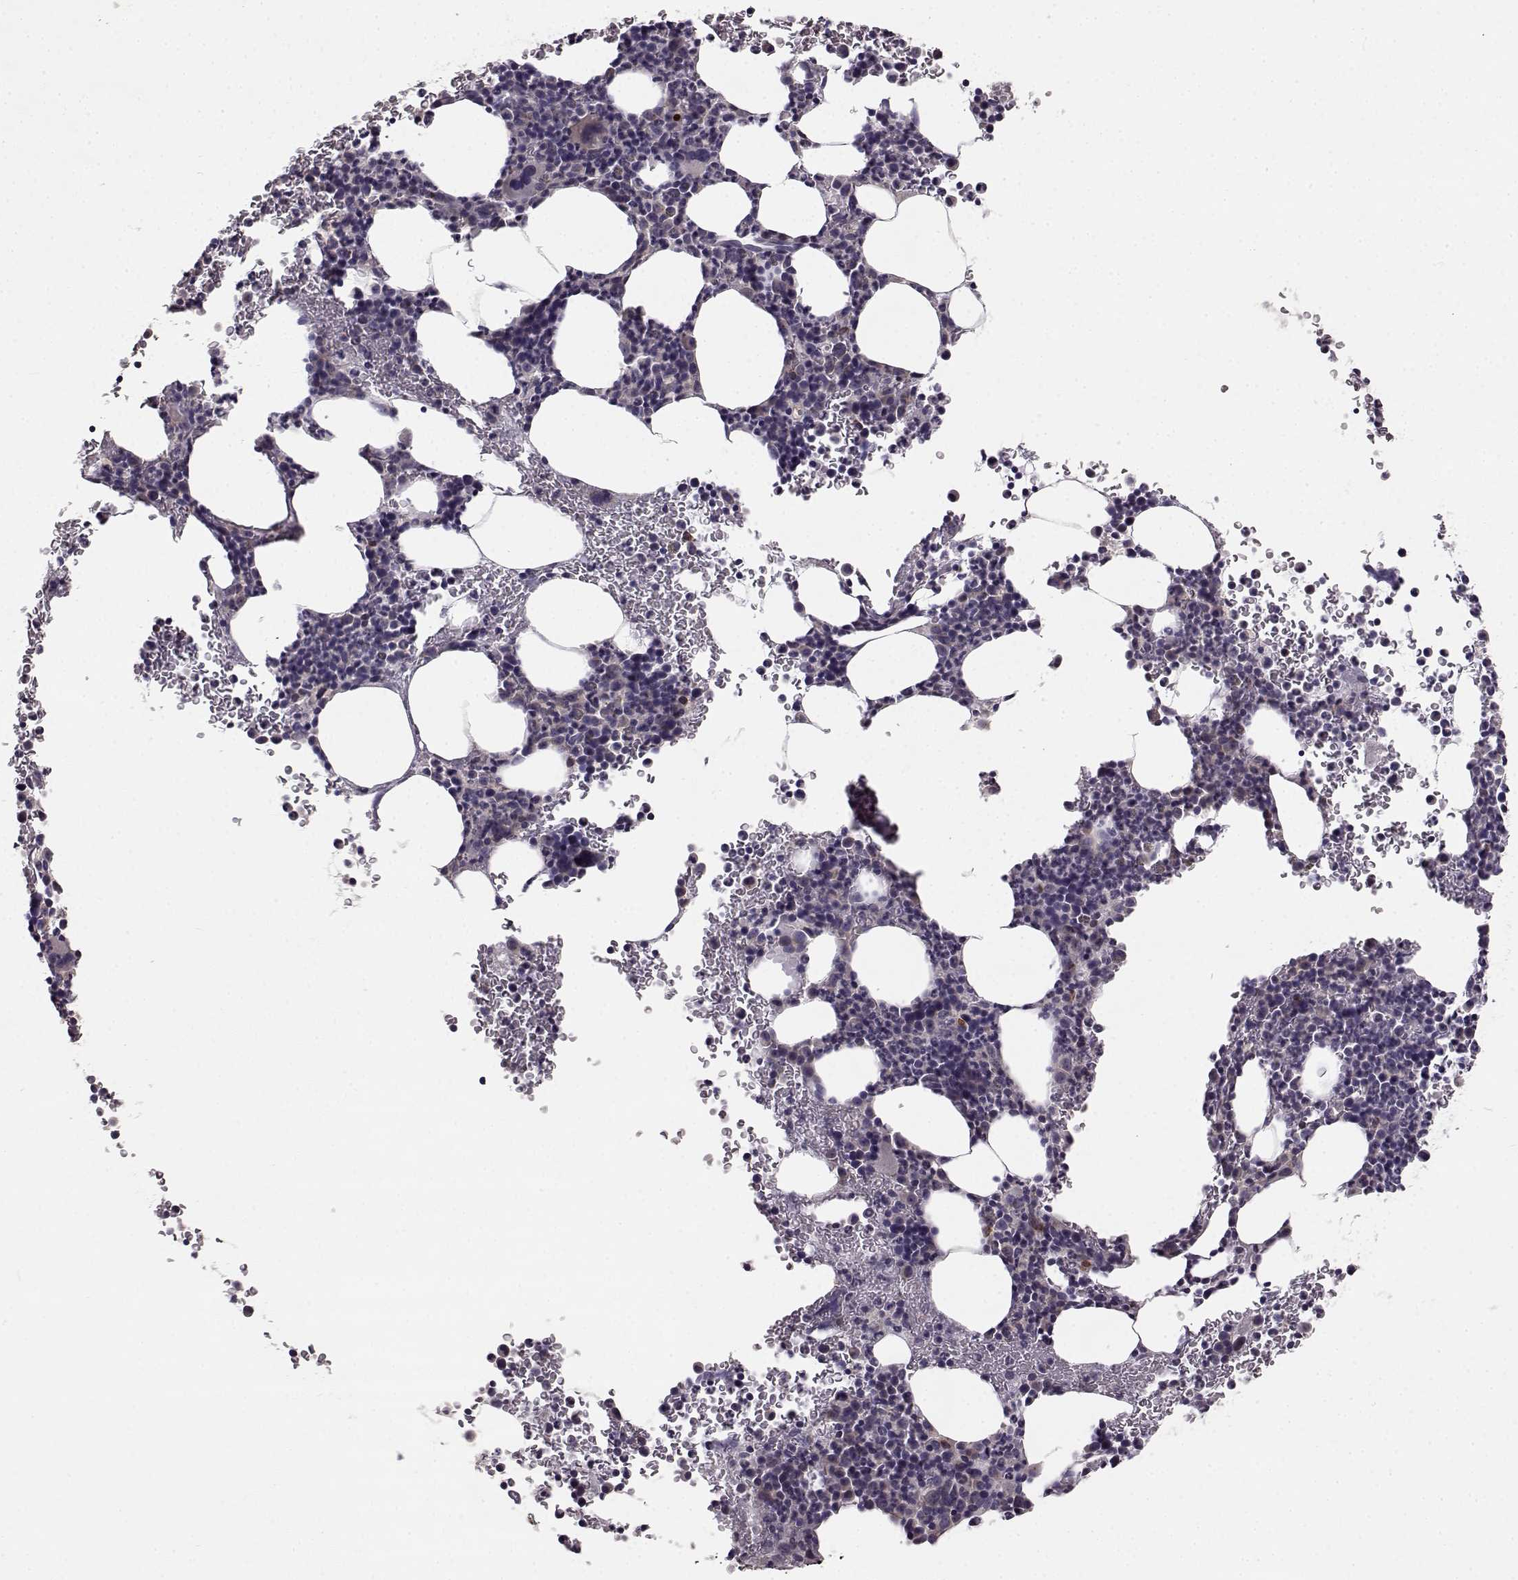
{"staining": {"intensity": "moderate", "quantity": "<25%", "location": "cytoplasmic/membranous"}, "tissue": "bone marrow", "cell_type": "Hematopoietic cells", "image_type": "normal", "snomed": [{"axis": "morphology", "description": "Normal tissue, NOS"}, {"axis": "topography", "description": "Bone marrow"}], "caption": "Protein staining demonstrates moderate cytoplasmic/membranous staining in approximately <25% of hematopoietic cells in benign bone marrow.", "gene": "SPAG17", "patient": {"sex": "male", "age": 72}}